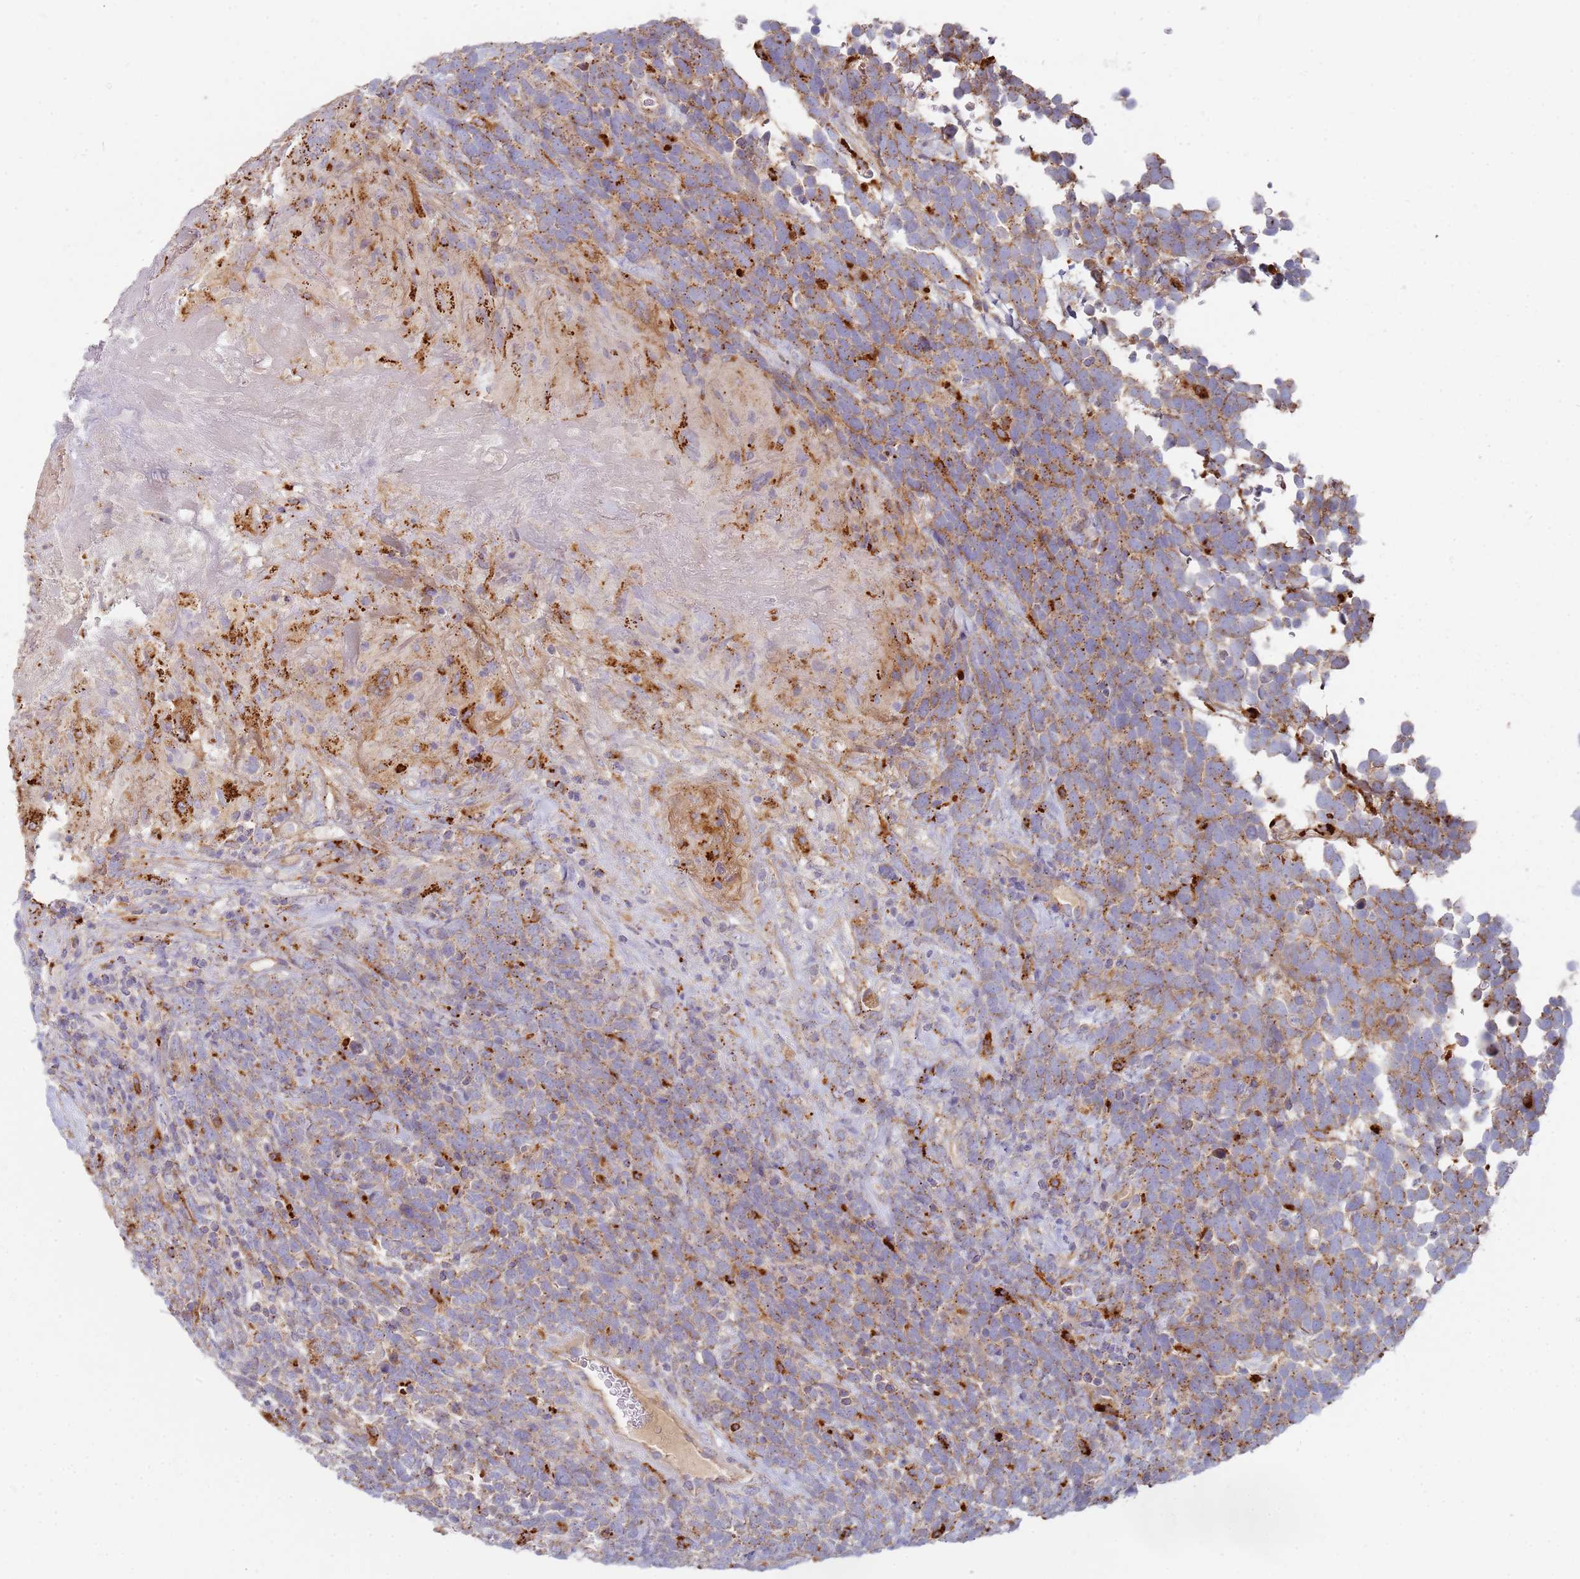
{"staining": {"intensity": "moderate", "quantity": "25%-75%", "location": "cytoplasmic/membranous"}, "tissue": "urothelial cancer", "cell_type": "Tumor cells", "image_type": "cancer", "snomed": [{"axis": "morphology", "description": "Urothelial carcinoma, High grade"}, {"axis": "topography", "description": "Urinary bladder"}], "caption": "Immunohistochemical staining of urothelial cancer demonstrates medium levels of moderate cytoplasmic/membranous protein positivity in about 25%-75% of tumor cells.", "gene": "TMEM229B", "patient": {"sex": "female", "age": 82}}